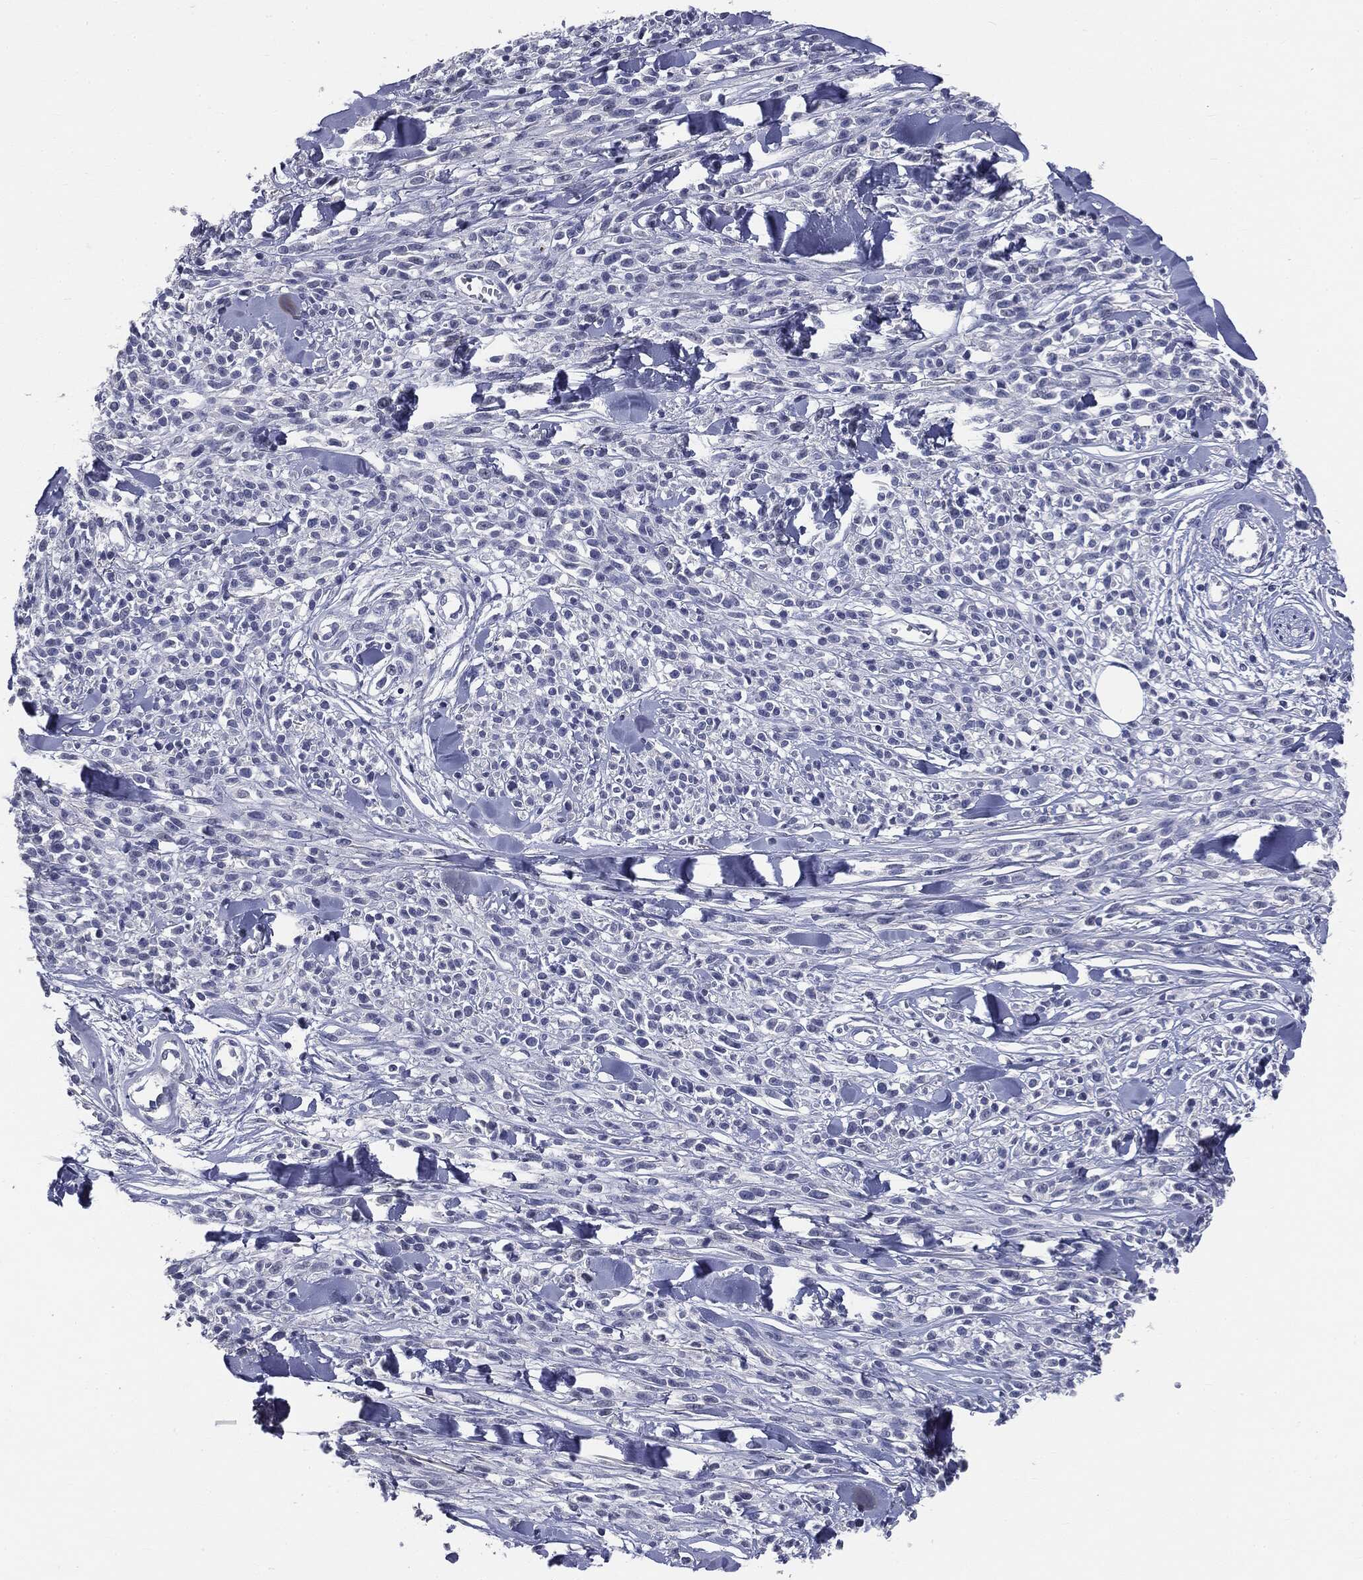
{"staining": {"intensity": "negative", "quantity": "none", "location": "none"}, "tissue": "melanoma", "cell_type": "Tumor cells", "image_type": "cancer", "snomed": [{"axis": "morphology", "description": "Malignant melanoma, NOS"}, {"axis": "topography", "description": "Skin"}, {"axis": "topography", "description": "Skin of trunk"}], "caption": "Immunohistochemical staining of melanoma shows no significant positivity in tumor cells.", "gene": "AFP", "patient": {"sex": "male", "age": 74}}